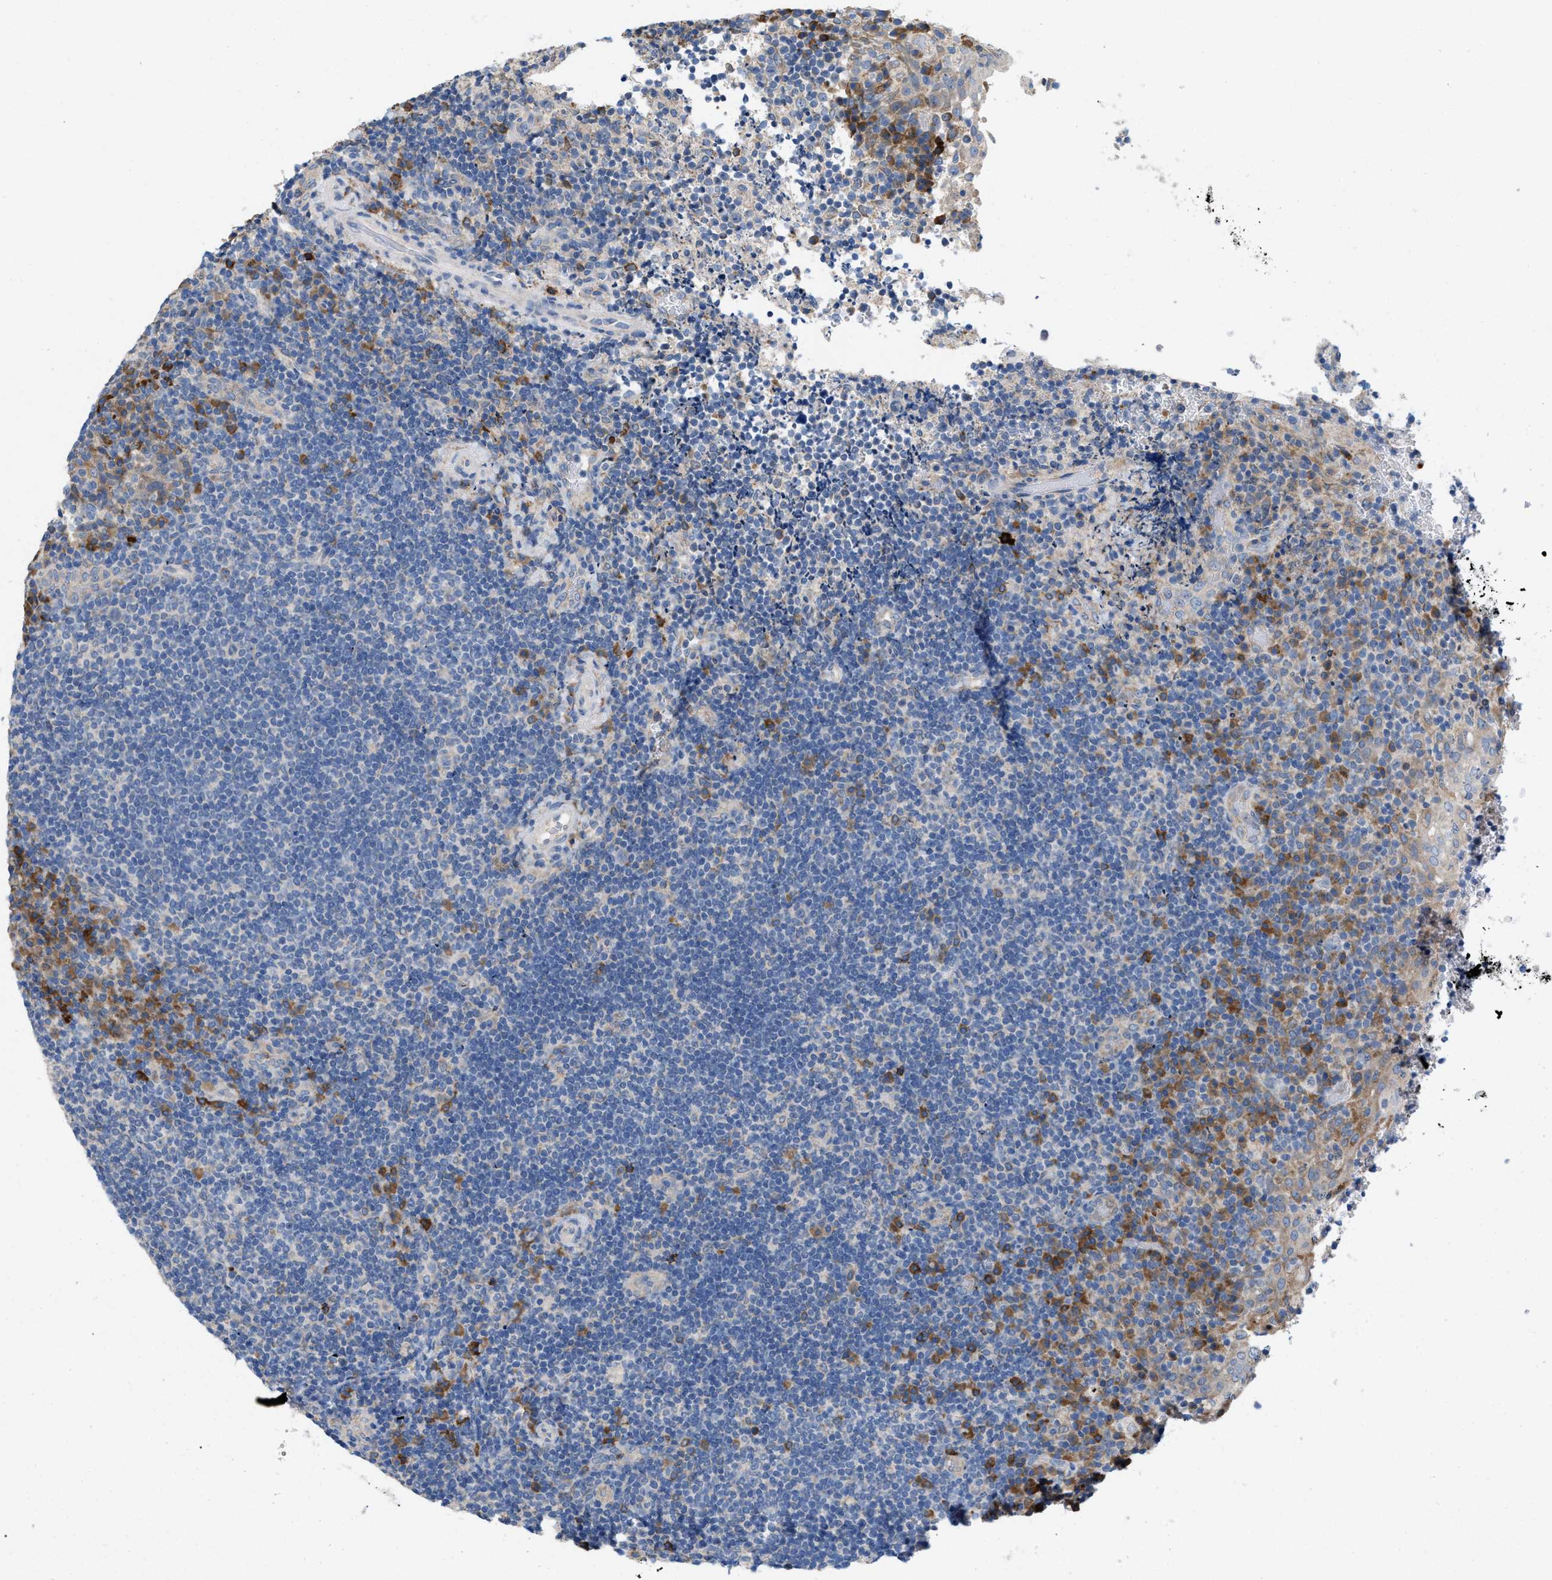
{"staining": {"intensity": "negative", "quantity": "none", "location": "none"}, "tissue": "lymphoma", "cell_type": "Tumor cells", "image_type": "cancer", "snomed": [{"axis": "morphology", "description": "Malignant lymphoma, non-Hodgkin's type, High grade"}, {"axis": "topography", "description": "Tonsil"}], "caption": "A photomicrograph of human lymphoma is negative for staining in tumor cells.", "gene": "DYNC2I1", "patient": {"sex": "female", "age": 36}}